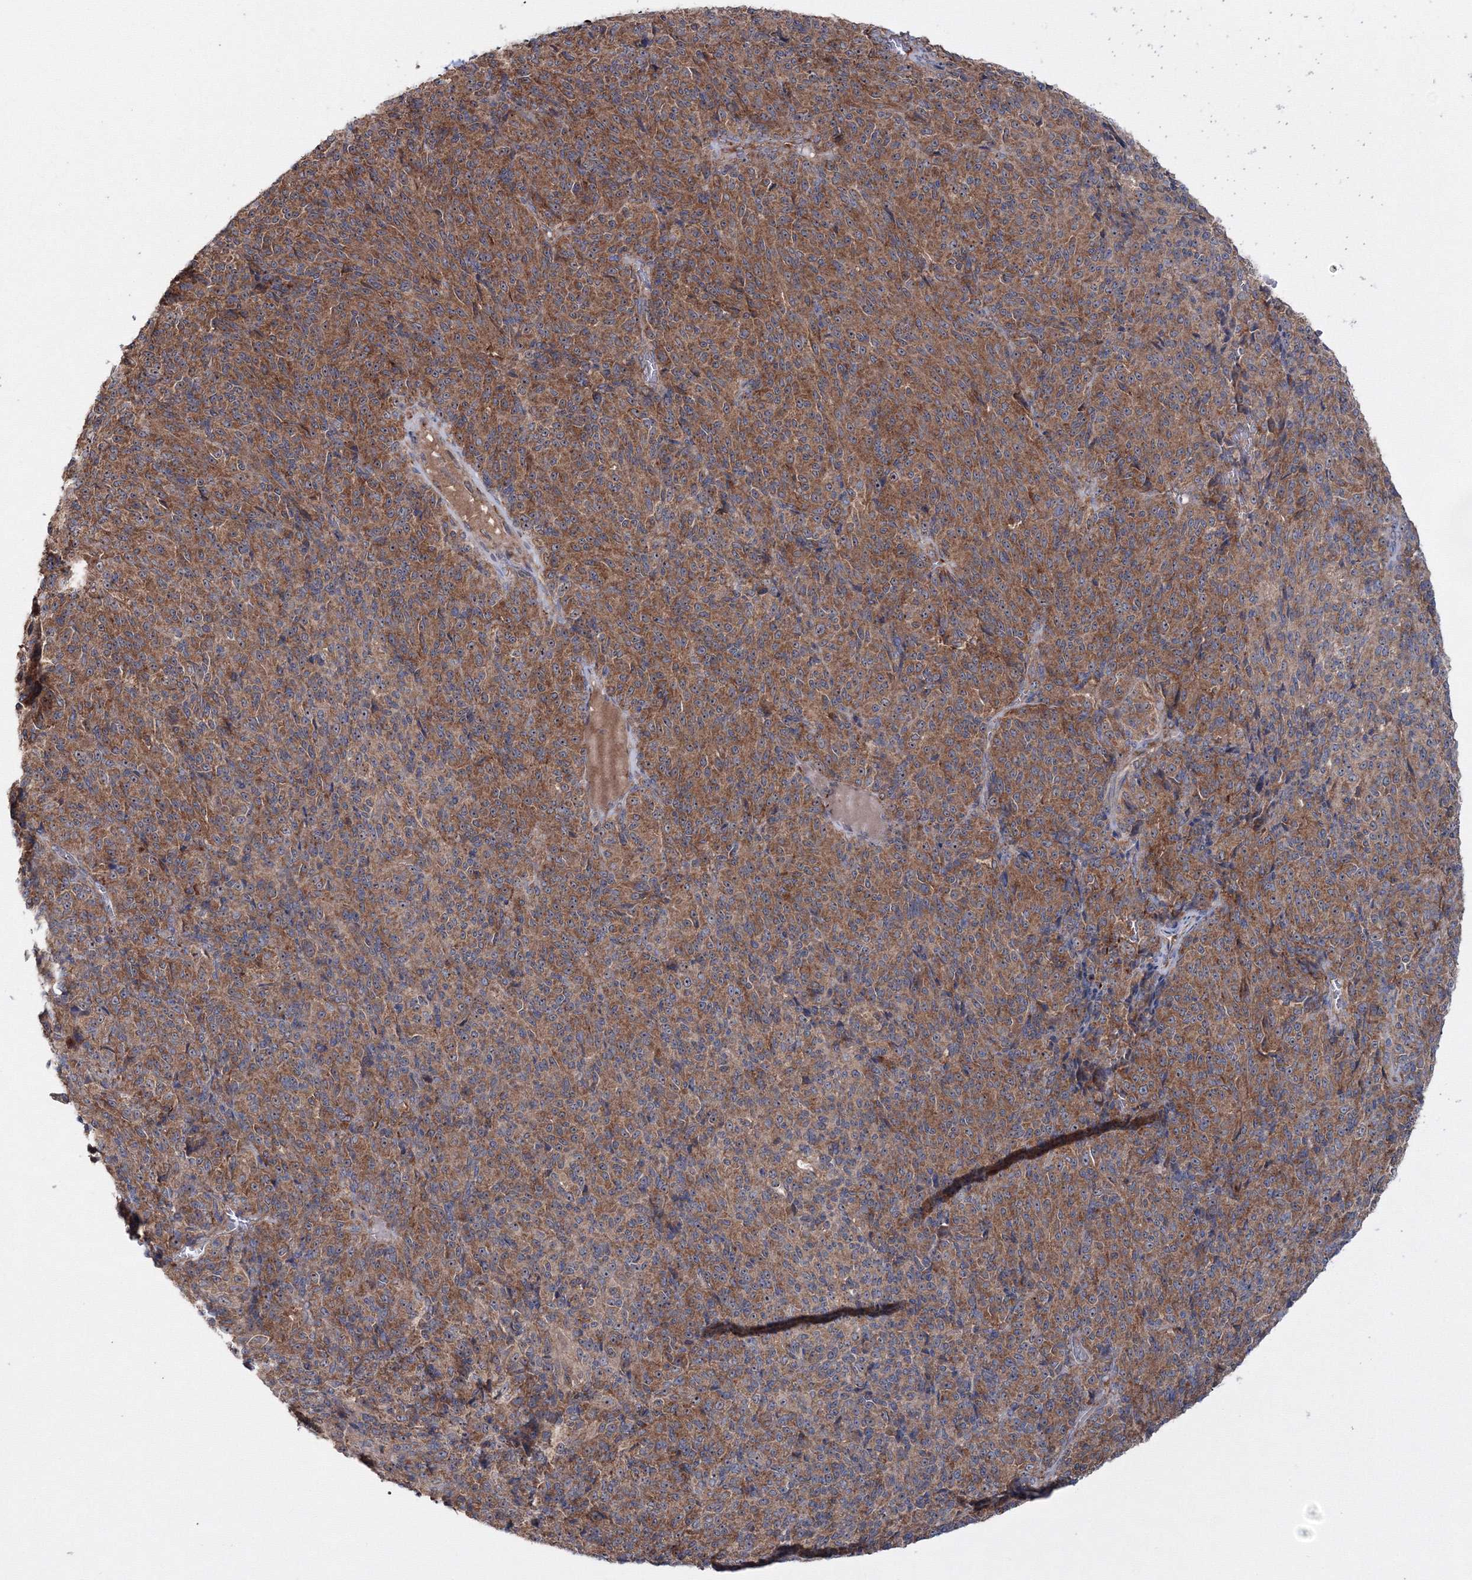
{"staining": {"intensity": "moderate", "quantity": ">75%", "location": "cytoplasmic/membranous"}, "tissue": "melanoma", "cell_type": "Tumor cells", "image_type": "cancer", "snomed": [{"axis": "morphology", "description": "Malignant melanoma, Metastatic site"}, {"axis": "topography", "description": "Brain"}], "caption": "Malignant melanoma (metastatic site) stained with a brown dye exhibits moderate cytoplasmic/membranous positive expression in about >75% of tumor cells.", "gene": "PEX13", "patient": {"sex": "female", "age": 56}}